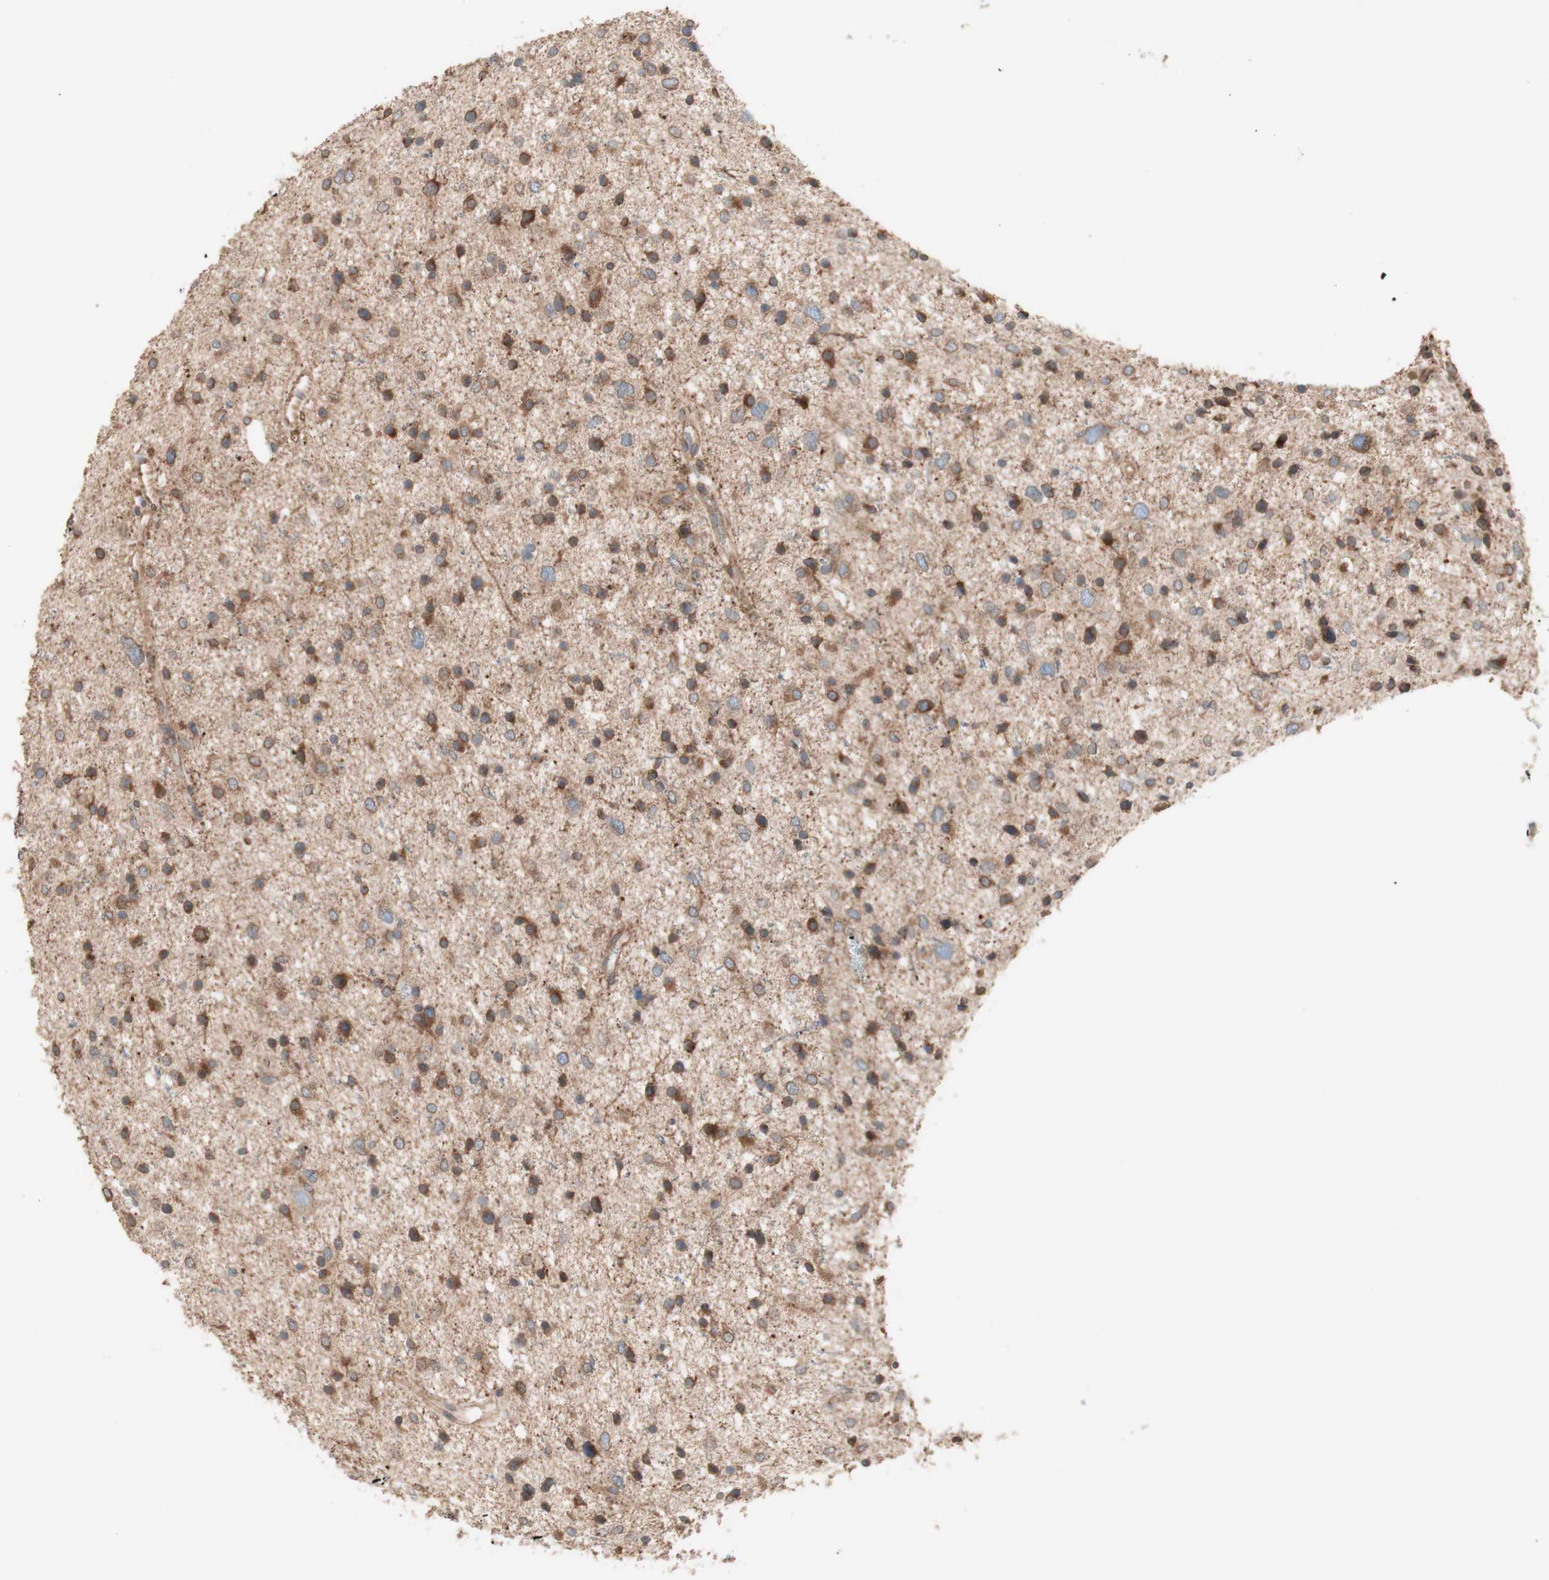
{"staining": {"intensity": "moderate", "quantity": ">75%", "location": "cytoplasmic/membranous"}, "tissue": "glioma", "cell_type": "Tumor cells", "image_type": "cancer", "snomed": [{"axis": "morphology", "description": "Glioma, malignant, Low grade"}, {"axis": "topography", "description": "Brain"}], "caption": "Moderate cytoplasmic/membranous protein staining is identified in approximately >75% of tumor cells in glioma. (DAB (3,3'-diaminobenzidine) IHC, brown staining for protein, blue staining for nuclei).", "gene": "COMT", "patient": {"sex": "female", "age": 37}}